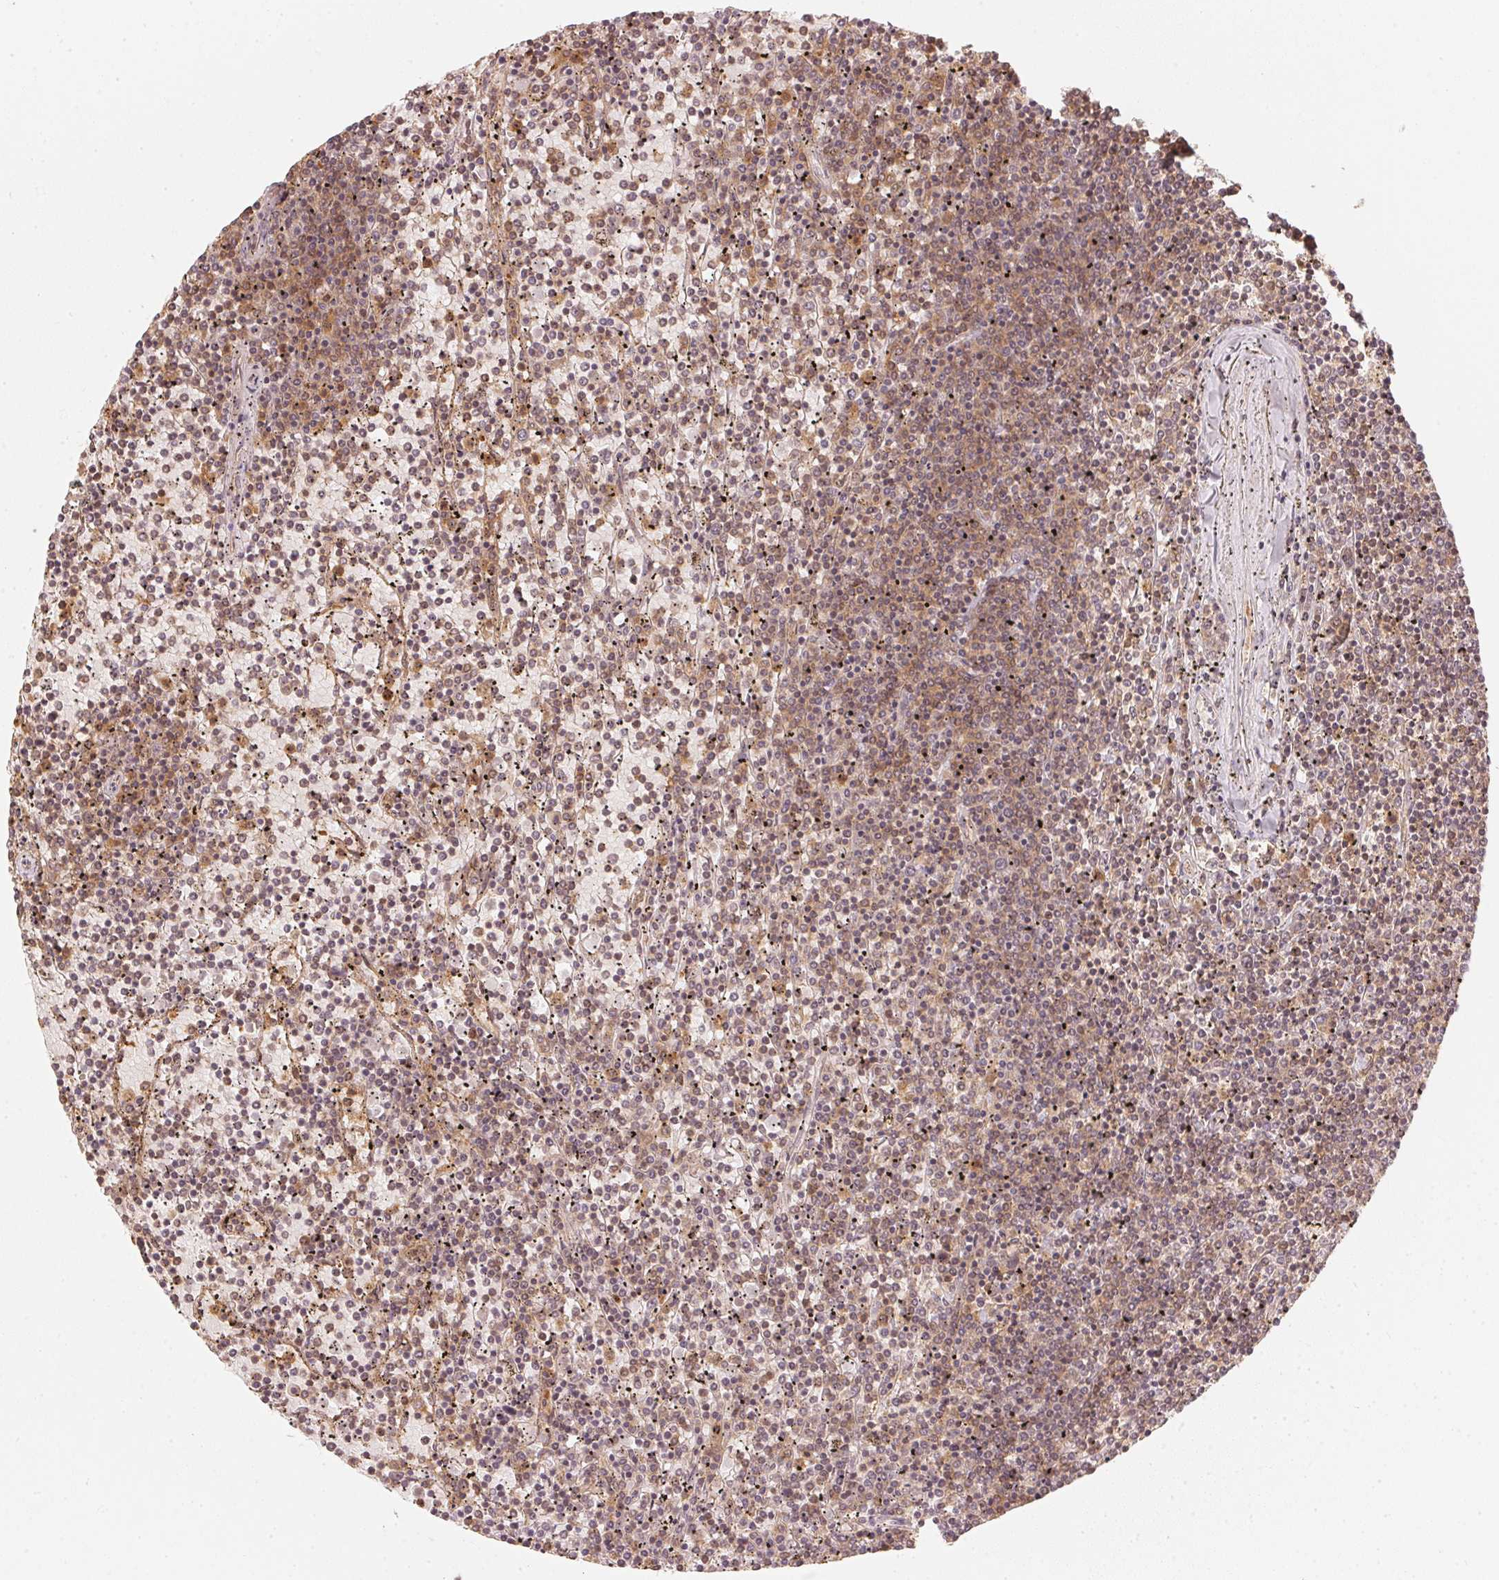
{"staining": {"intensity": "weak", "quantity": "25%-75%", "location": "cytoplasmic/membranous,nuclear"}, "tissue": "lymphoma", "cell_type": "Tumor cells", "image_type": "cancer", "snomed": [{"axis": "morphology", "description": "Malignant lymphoma, non-Hodgkin's type, Low grade"}, {"axis": "topography", "description": "Spleen"}], "caption": "Weak cytoplasmic/membranous and nuclear protein positivity is present in about 25%-75% of tumor cells in malignant lymphoma, non-Hodgkin's type (low-grade).", "gene": "UBE2L3", "patient": {"sex": "female", "age": 77}}